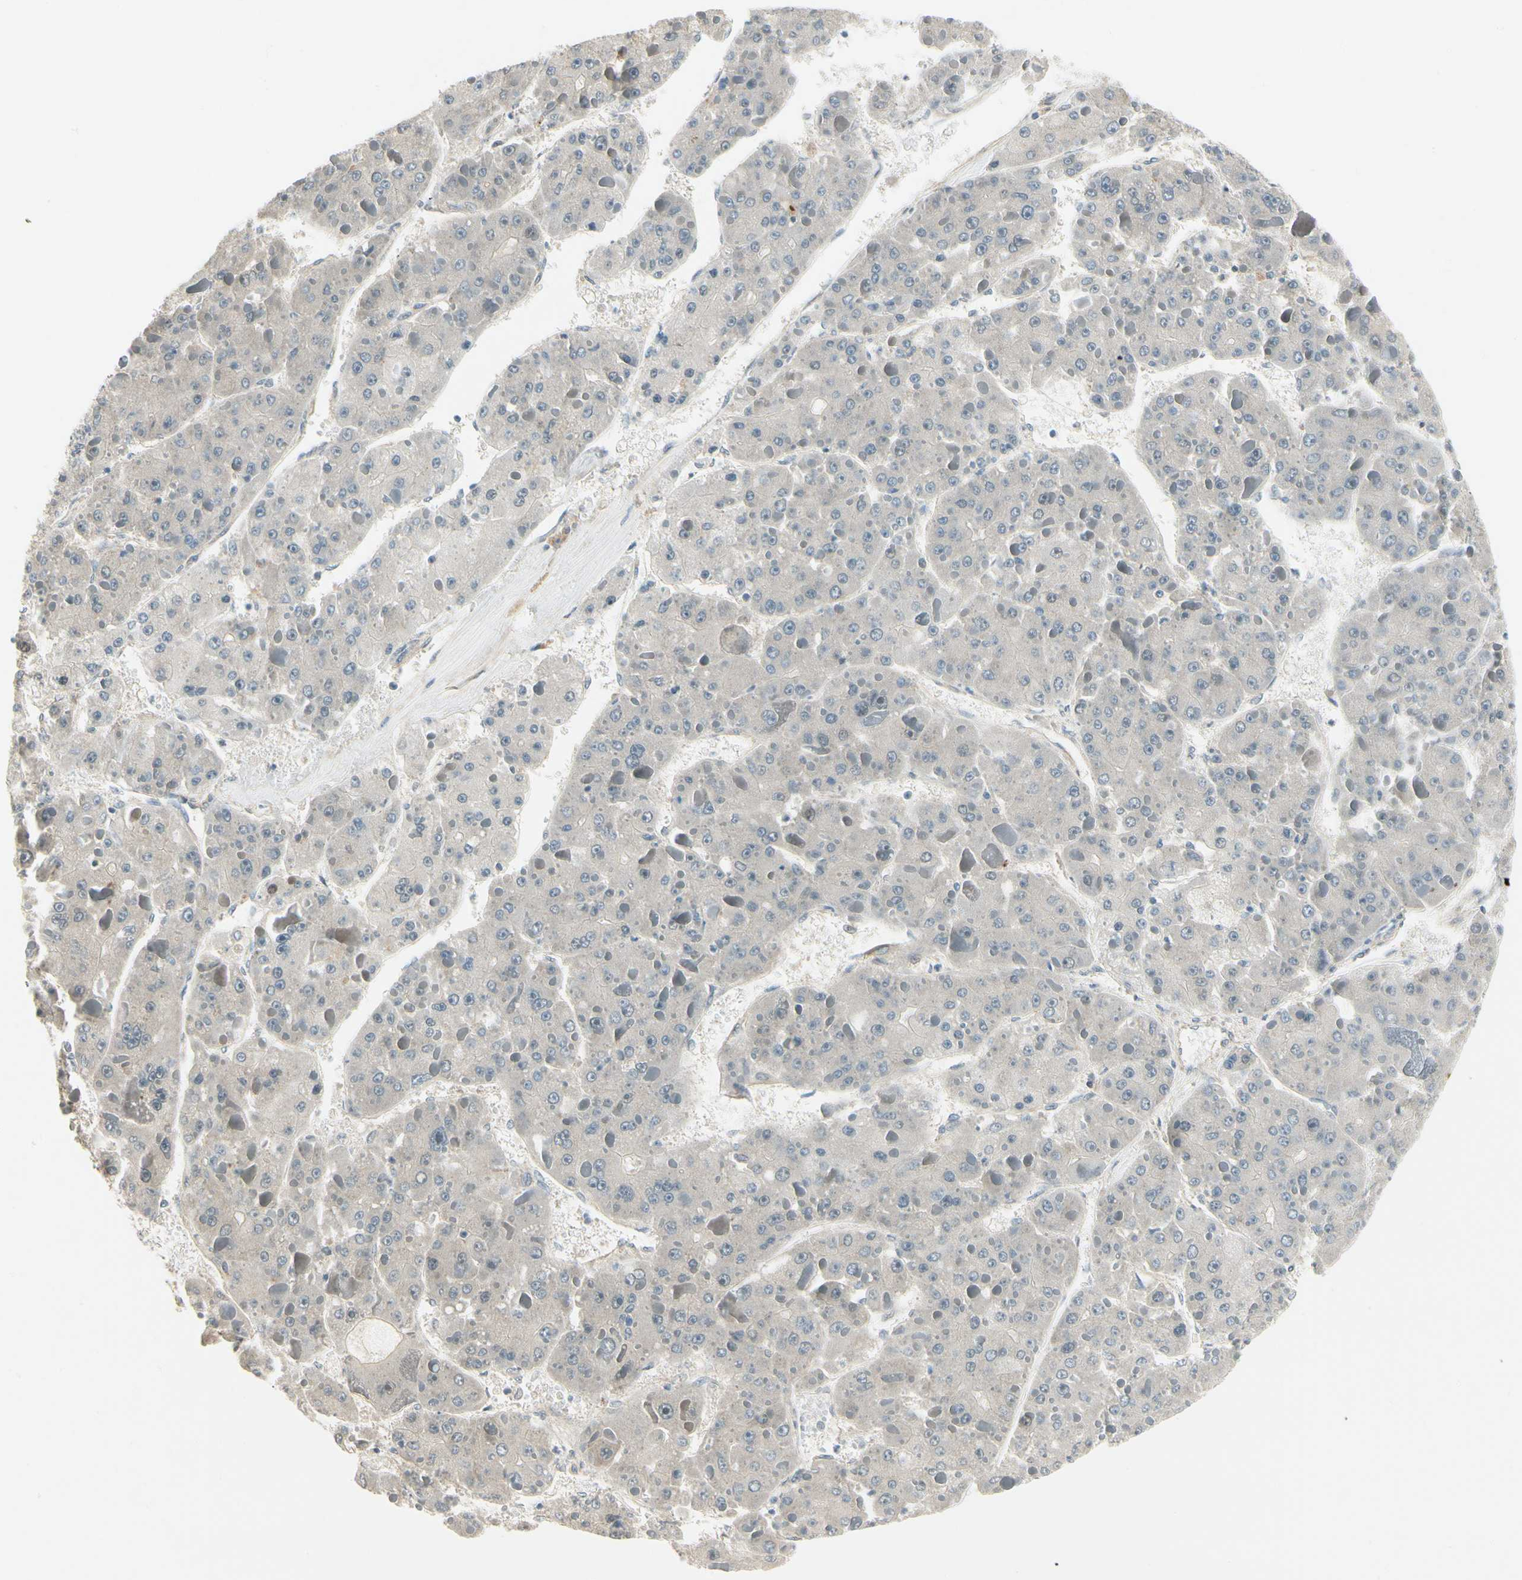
{"staining": {"intensity": "weak", "quantity": "<25%", "location": "cytoplasmic/membranous"}, "tissue": "liver cancer", "cell_type": "Tumor cells", "image_type": "cancer", "snomed": [{"axis": "morphology", "description": "Carcinoma, Hepatocellular, NOS"}, {"axis": "topography", "description": "Liver"}], "caption": "Image shows no protein staining in tumor cells of hepatocellular carcinoma (liver) tissue. The staining was performed using DAB (3,3'-diaminobenzidine) to visualize the protein expression in brown, while the nuclei were stained in blue with hematoxylin (Magnification: 20x).", "gene": "EPHB3", "patient": {"sex": "female", "age": 73}}